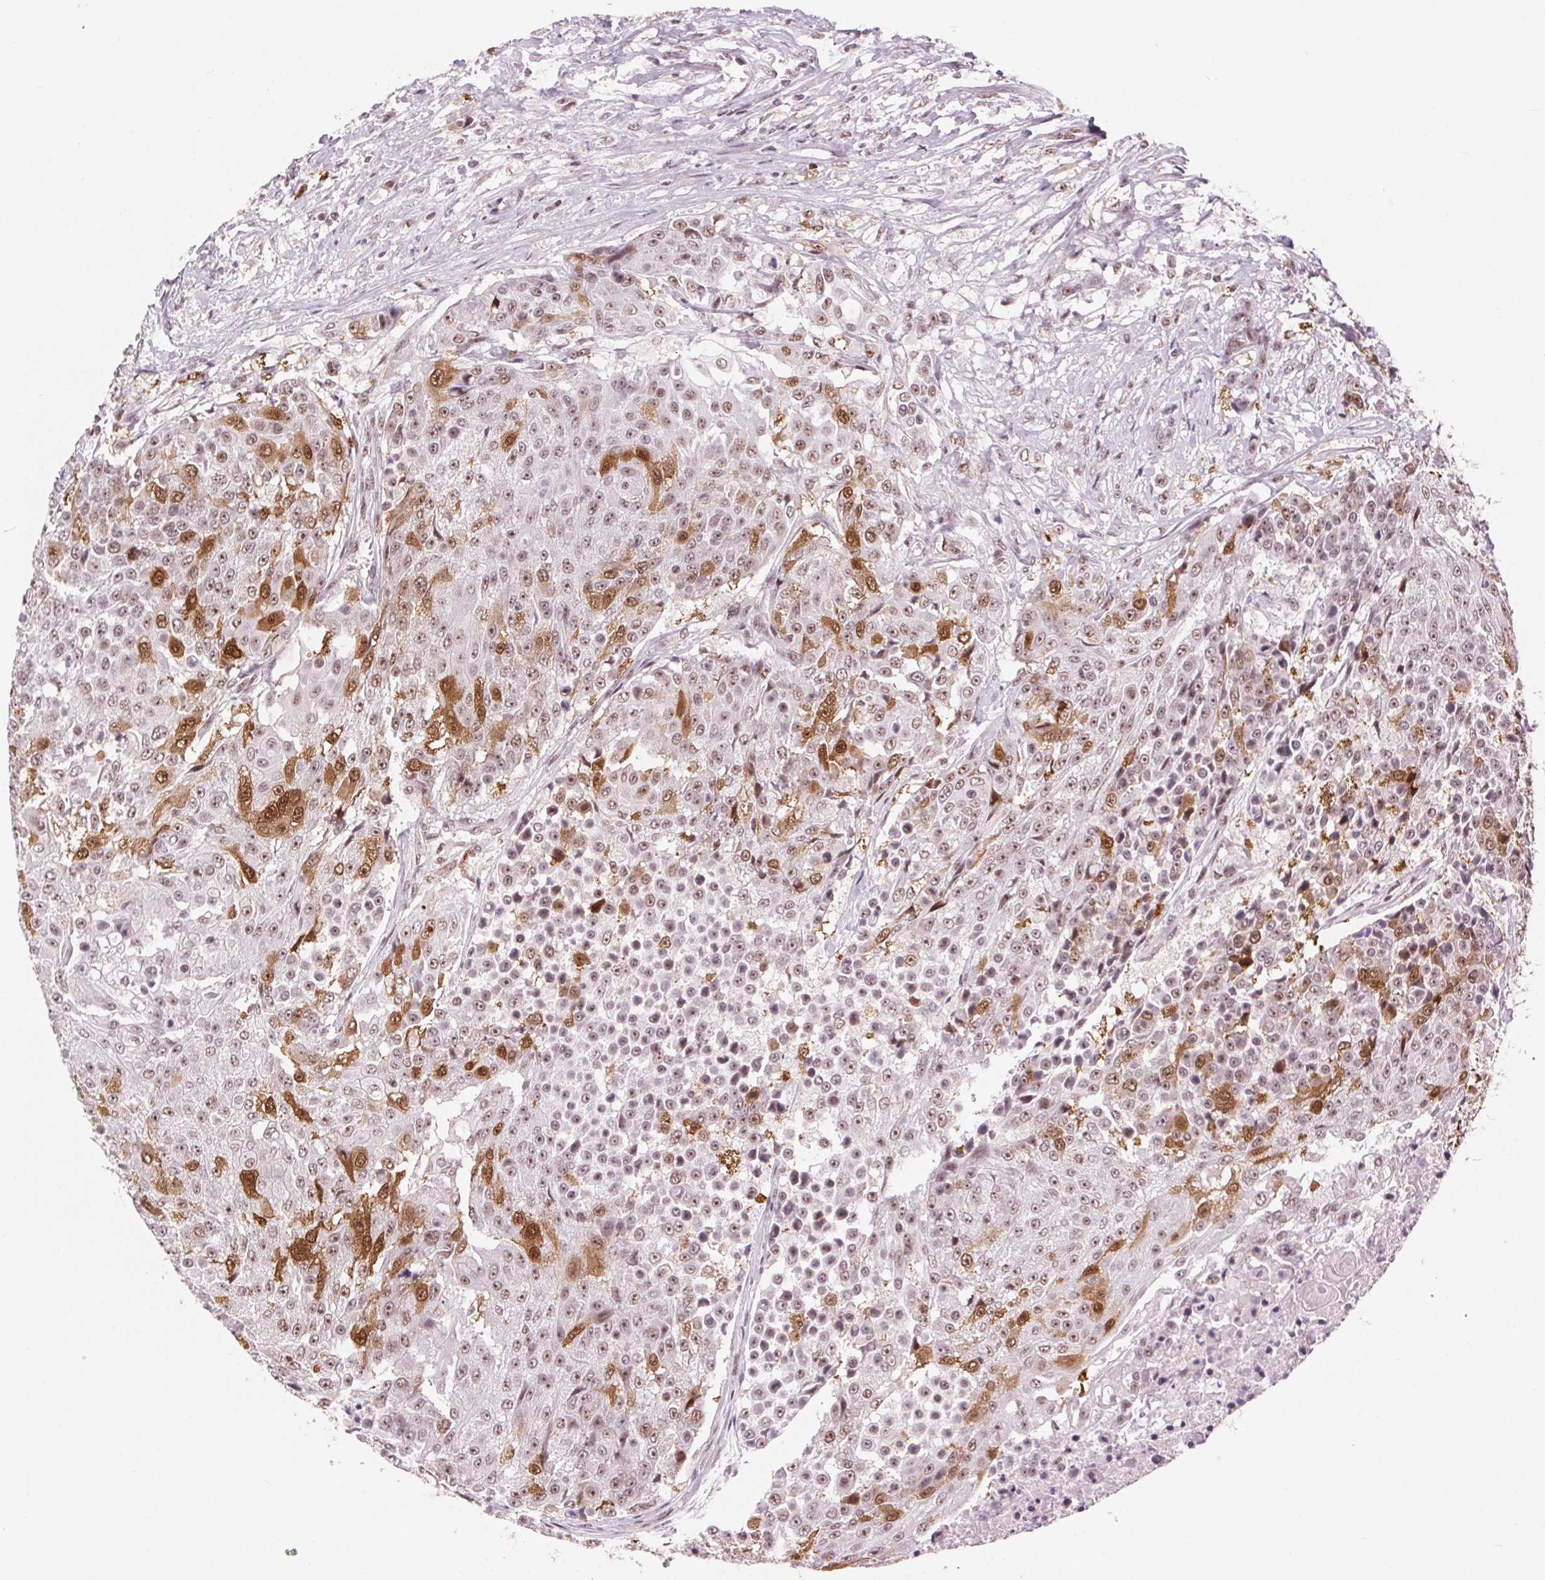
{"staining": {"intensity": "moderate", "quantity": ">75%", "location": "cytoplasmic/membranous,nuclear"}, "tissue": "urothelial cancer", "cell_type": "Tumor cells", "image_type": "cancer", "snomed": [{"axis": "morphology", "description": "Urothelial carcinoma, High grade"}, {"axis": "topography", "description": "Urinary bladder"}], "caption": "A photomicrograph of high-grade urothelial carcinoma stained for a protein exhibits moderate cytoplasmic/membranous and nuclear brown staining in tumor cells.", "gene": "CD2BP2", "patient": {"sex": "female", "age": 63}}